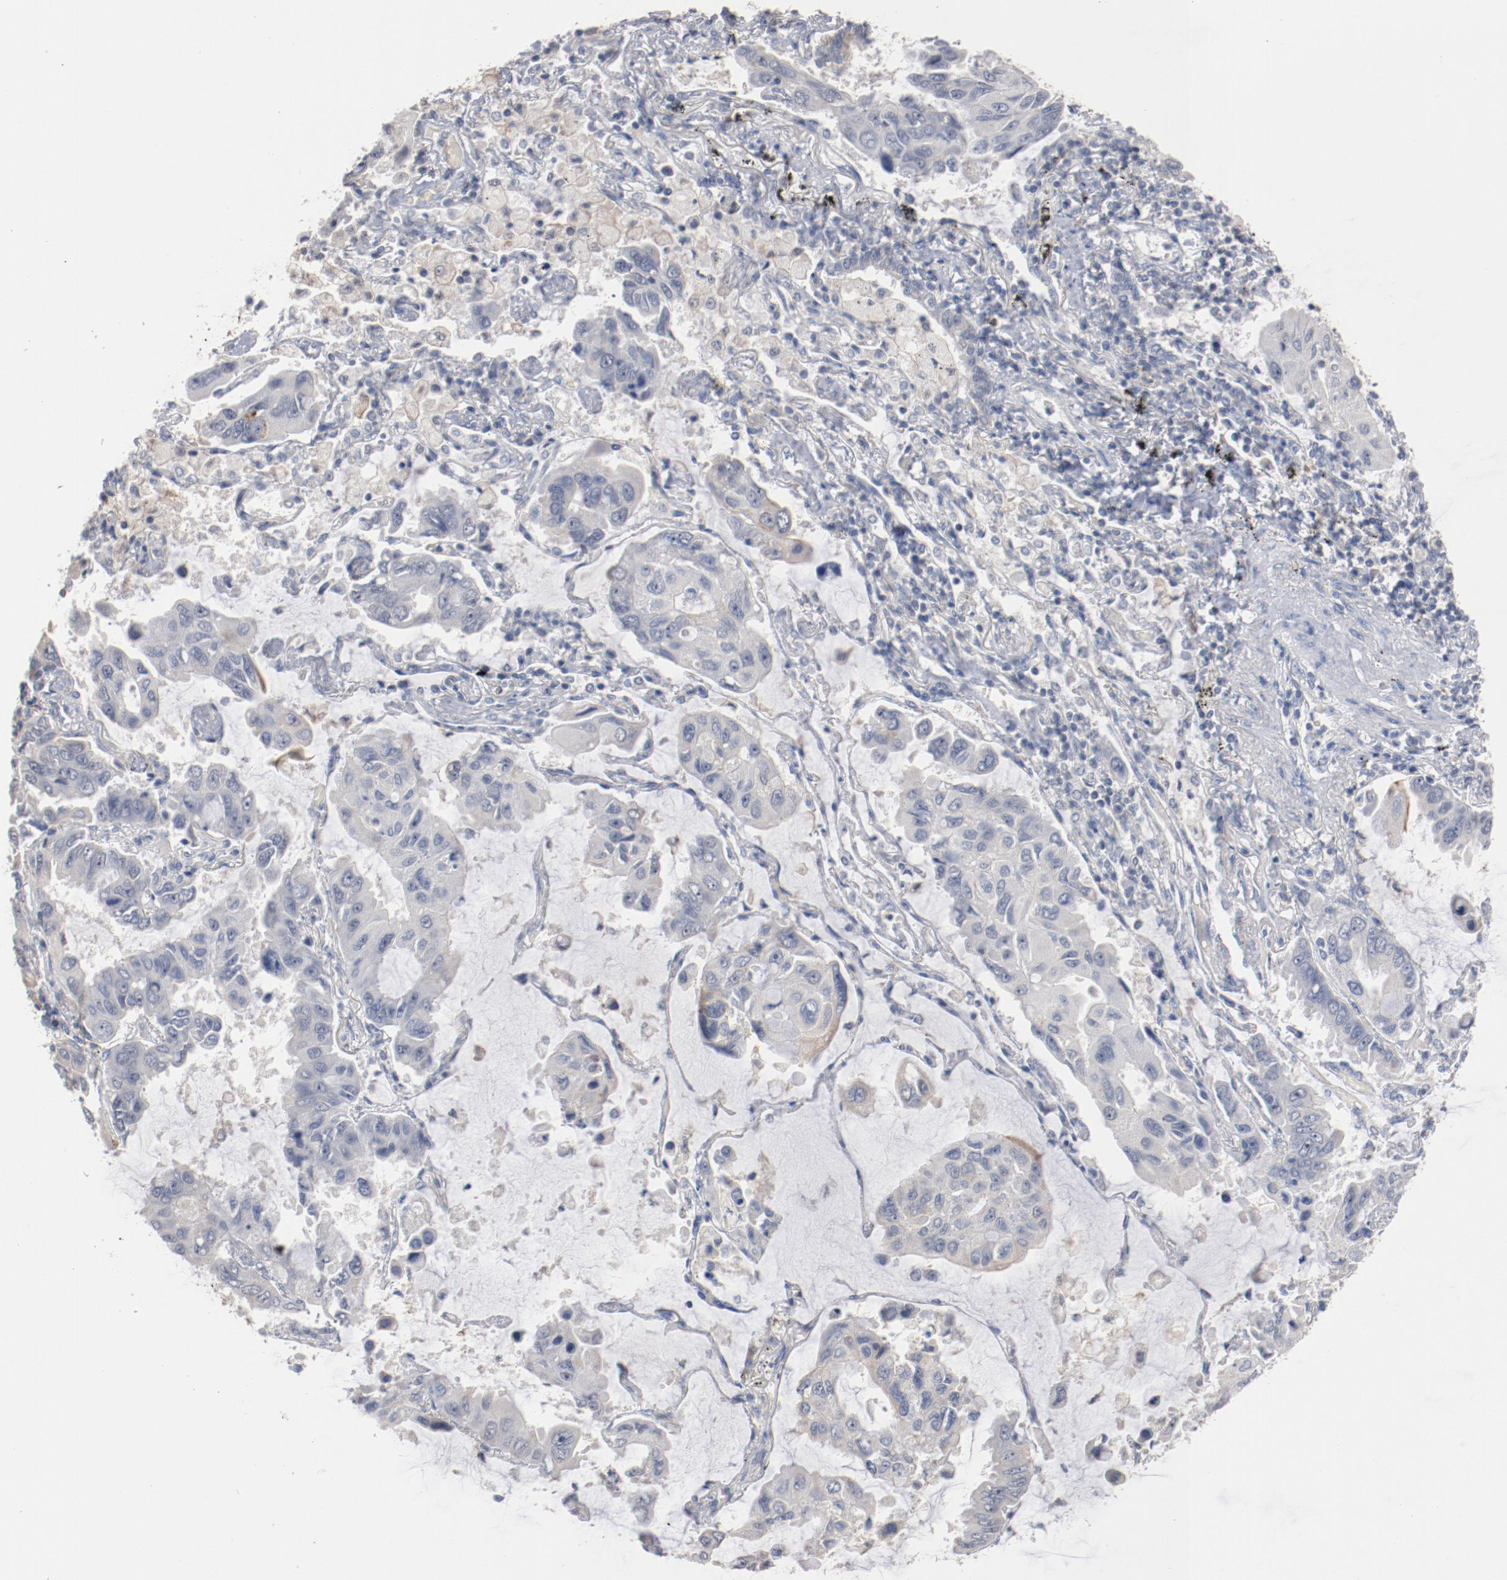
{"staining": {"intensity": "negative", "quantity": "none", "location": "none"}, "tissue": "lung cancer", "cell_type": "Tumor cells", "image_type": "cancer", "snomed": [{"axis": "morphology", "description": "Adenocarcinoma, NOS"}, {"axis": "topography", "description": "Lung"}], "caption": "Immunohistochemistry (IHC) of human lung adenocarcinoma shows no positivity in tumor cells.", "gene": "ERICH1", "patient": {"sex": "male", "age": 64}}